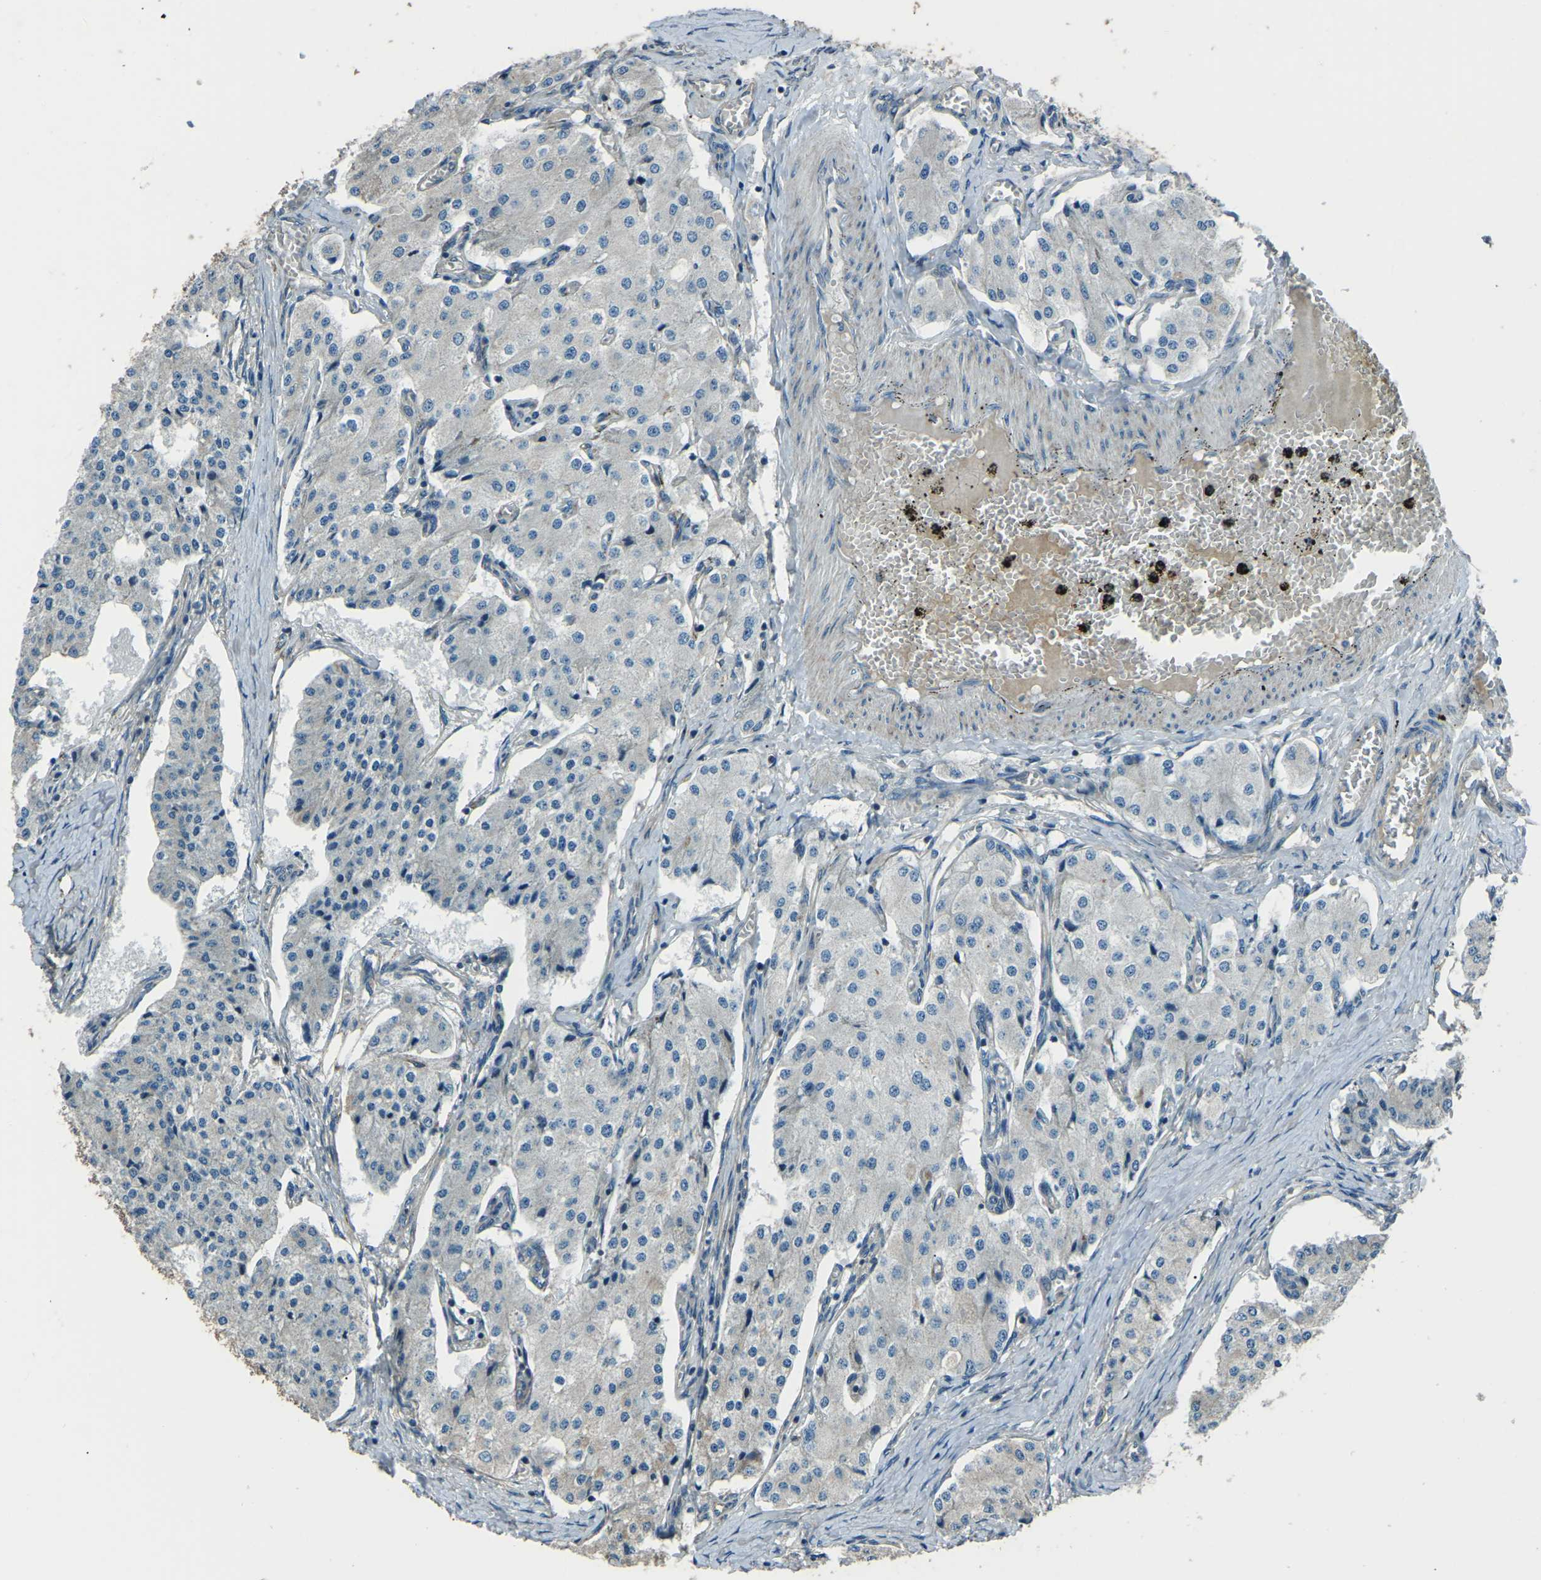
{"staining": {"intensity": "negative", "quantity": "none", "location": "none"}, "tissue": "carcinoid", "cell_type": "Tumor cells", "image_type": "cancer", "snomed": [{"axis": "morphology", "description": "Carcinoid, malignant, NOS"}, {"axis": "topography", "description": "Colon"}], "caption": "Carcinoid (malignant) was stained to show a protein in brown. There is no significant expression in tumor cells.", "gene": "COL3A1", "patient": {"sex": "female", "age": 52}}